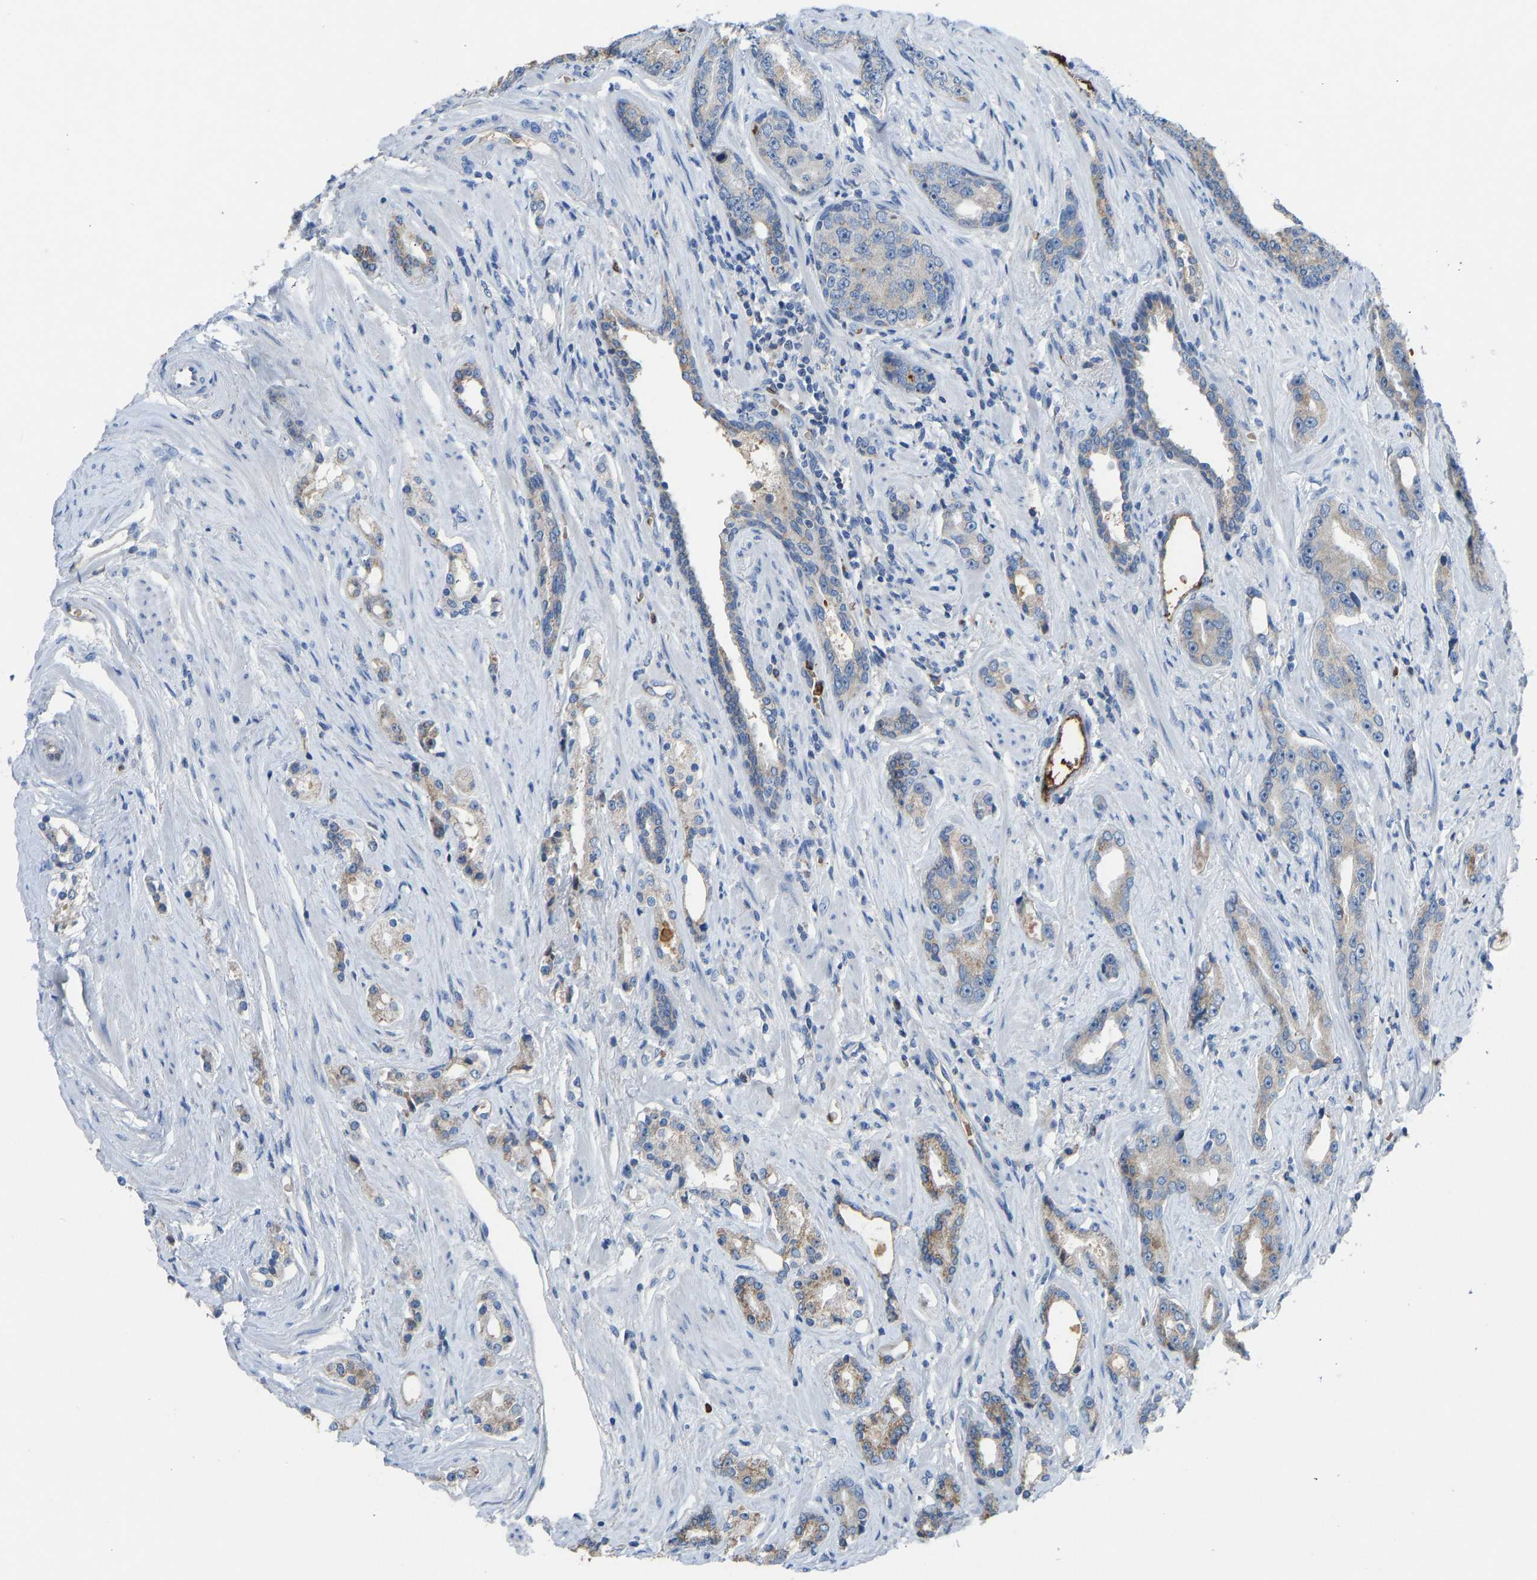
{"staining": {"intensity": "moderate", "quantity": "<25%", "location": "cytoplasmic/membranous"}, "tissue": "prostate cancer", "cell_type": "Tumor cells", "image_type": "cancer", "snomed": [{"axis": "morphology", "description": "Adenocarcinoma, High grade"}, {"axis": "topography", "description": "Prostate"}], "caption": "Immunohistochemical staining of human prostate adenocarcinoma (high-grade) shows moderate cytoplasmic/membranous protein expression in about <25% of tumor cells.", "gene": "PIGS", "patient": {"sex": "male", "age": 71}}